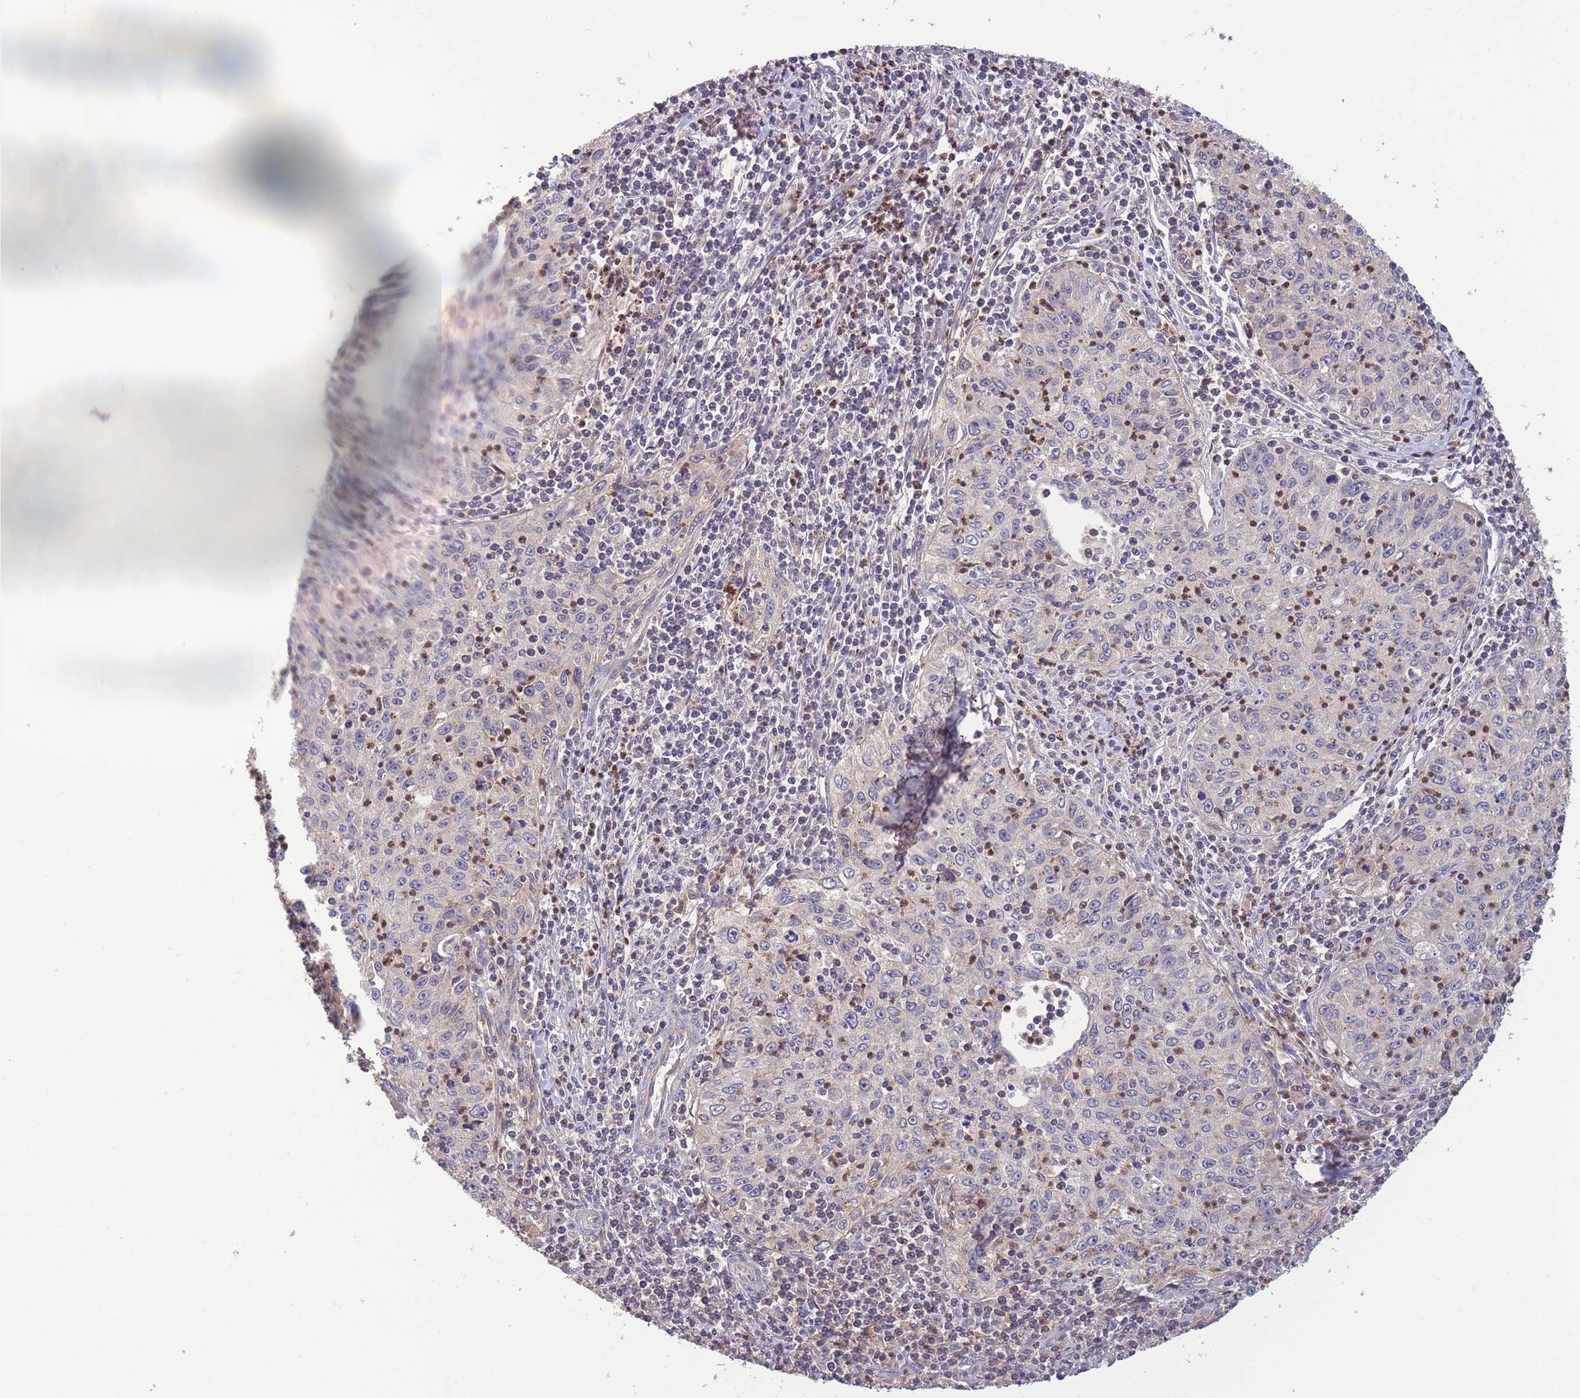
{"staining": {"intensity": "negative", "quantity": "none", "location": "none"}, "tissue": "cervical cancer", "cell_type": "Tumor cells", "image_type": "cancer", "snomed": [{"axis": "morphology", "description": "Squamous cell carcinoma, NOS"}, {"axis": "topography", "description": "Cervix"}], "caption": "Immunohistochemistry of cervical cancer demonstrates no staining in tumor cells. Nuclei are stained in blue.", "gene": "ZNF304", "patient": {"sex": "female", "age": 30}}